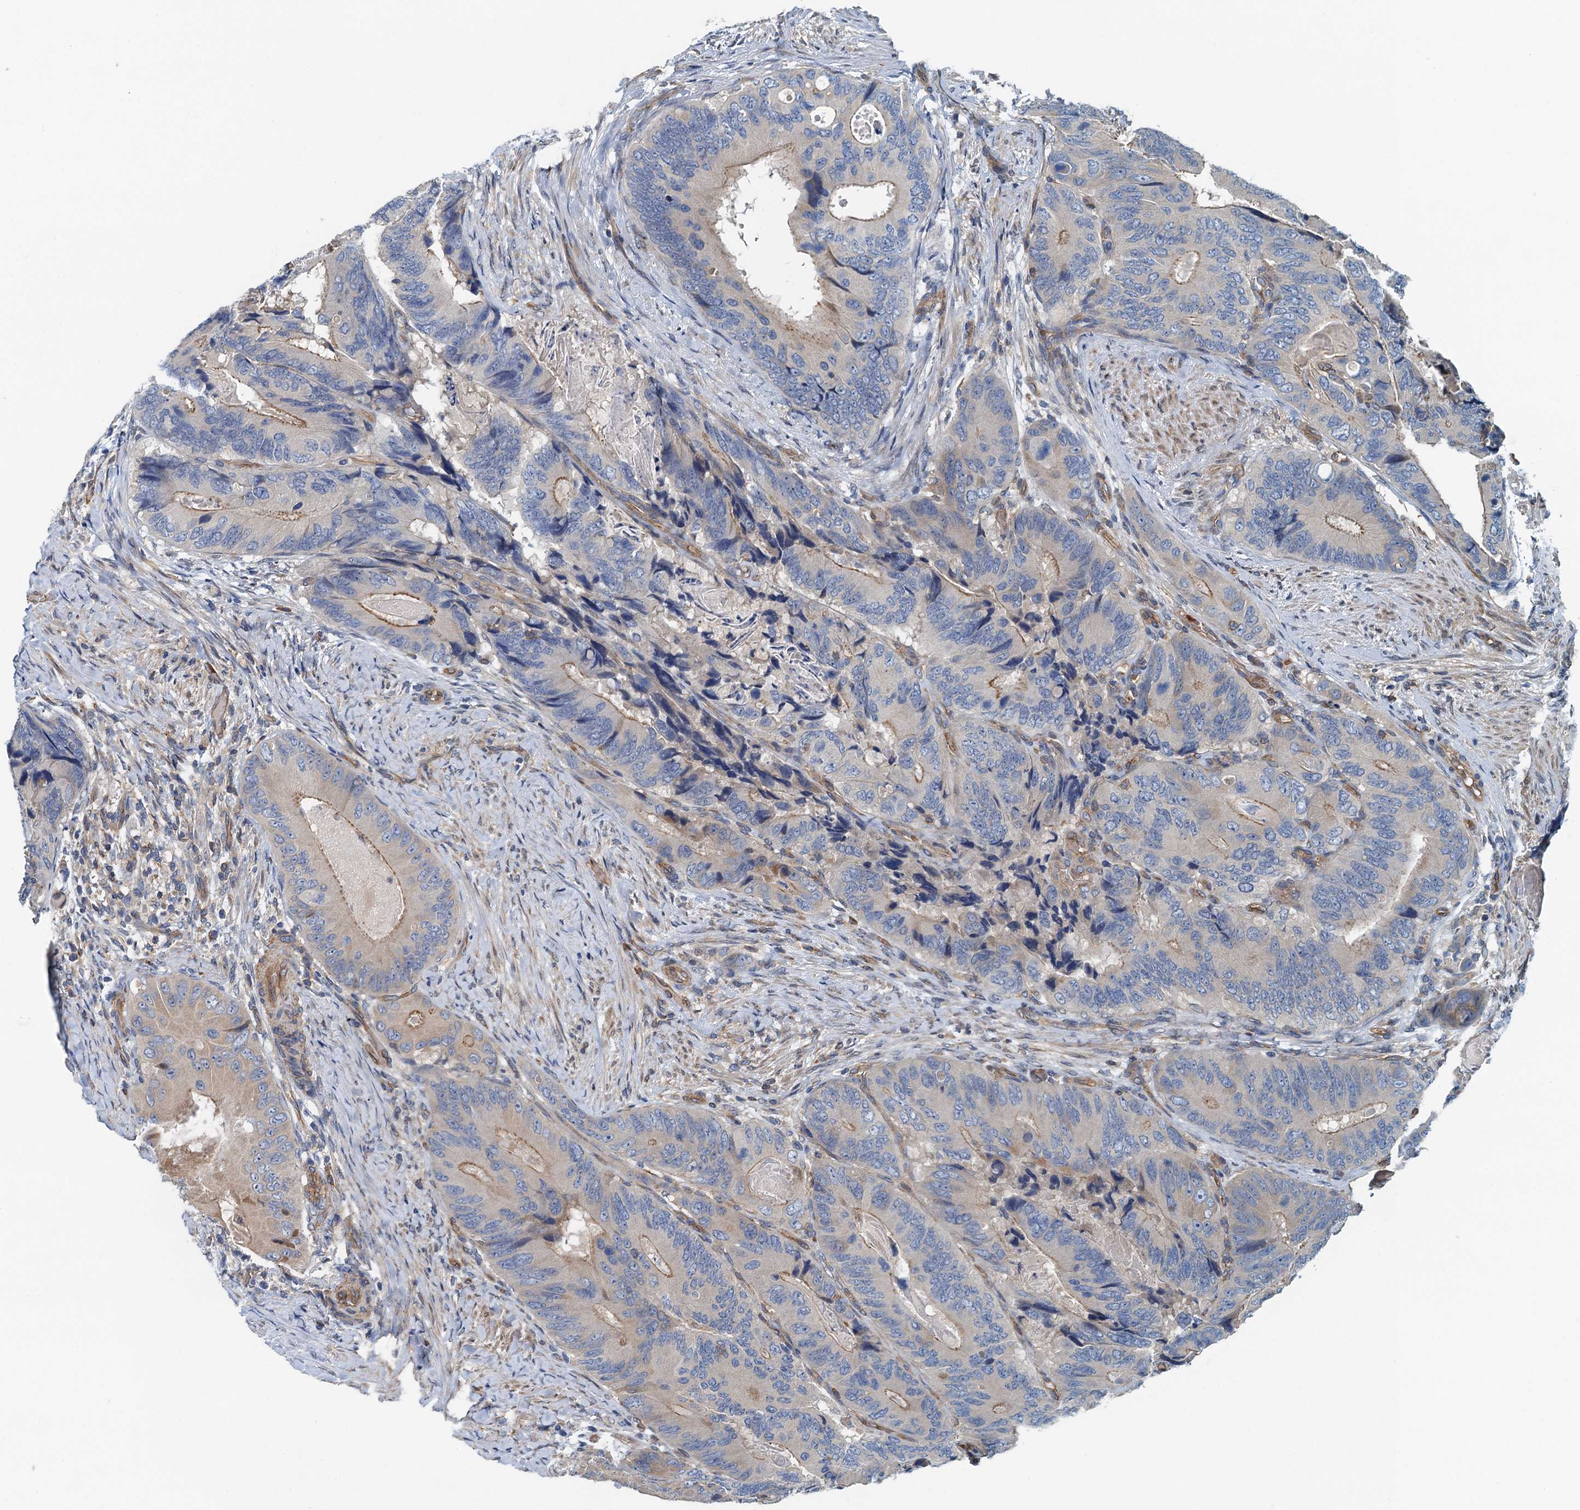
{"staining": {"intensity": "moderate", "quantity": "<25%", "location": "cytoplasmic/membranous"}, "tissue": "colorectal cancer", "cell_type": "Tumor cells", "image_type": "cancer", "snomed": [{"axis": "morphology", "description": "Adenocarcinoma, NOS"}, {"axis": "topography", "description": "Colon"}], "caption": "The histopathology image shows staining of colorectal adenocarcinoma, revealing moderate cytoplasmic/membranous protein positivity (brown color) within tumor cells.", "gene": "ROGDI", "patient": {"sex": "male", "age": 84}}